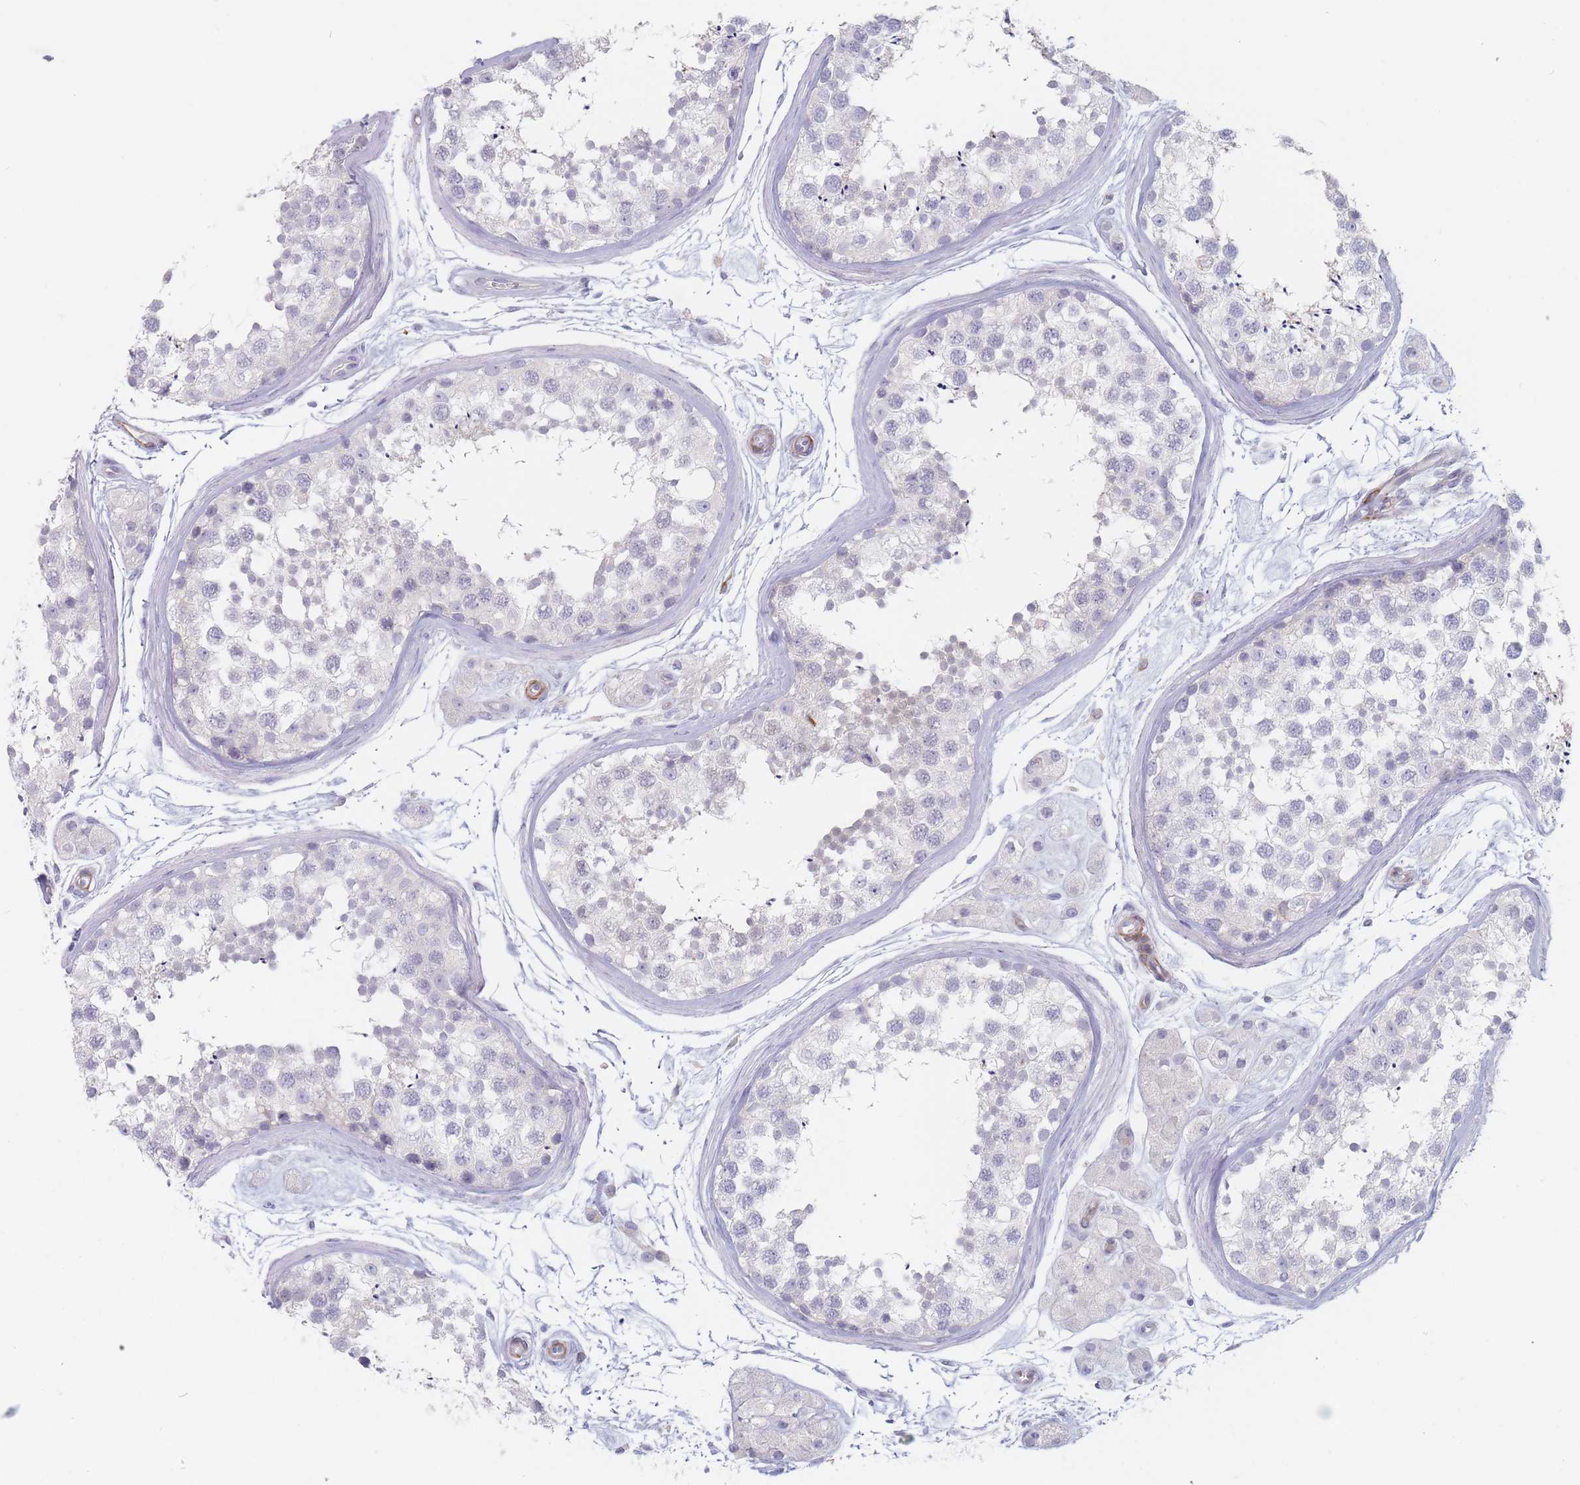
{"staining": {"intensity": "negative", "quantity": "none", "location": "none"}, "tissue": "testis", "cell_type": "Cells in seminiferous ducts", "image_type": "normal", "snomed": [{"axis": "morphology", "description": "Normal tissue, NOS"}, {"axis": "topography", "description": "Testis"}], "caption": "Immunohistochemistry micrograph of unremarkable testis: human testis stained with DAB (3,3'-diaminobenzidine) shows no significant protein staining in cells in seminiferous ducts. (Stains: DAB IHC with hematoxylin counter stain, Microscopy: brightfield microscopy at high magnification).", "gene": "ERBIN", "patient": {"sex": "male", "age": 56}}